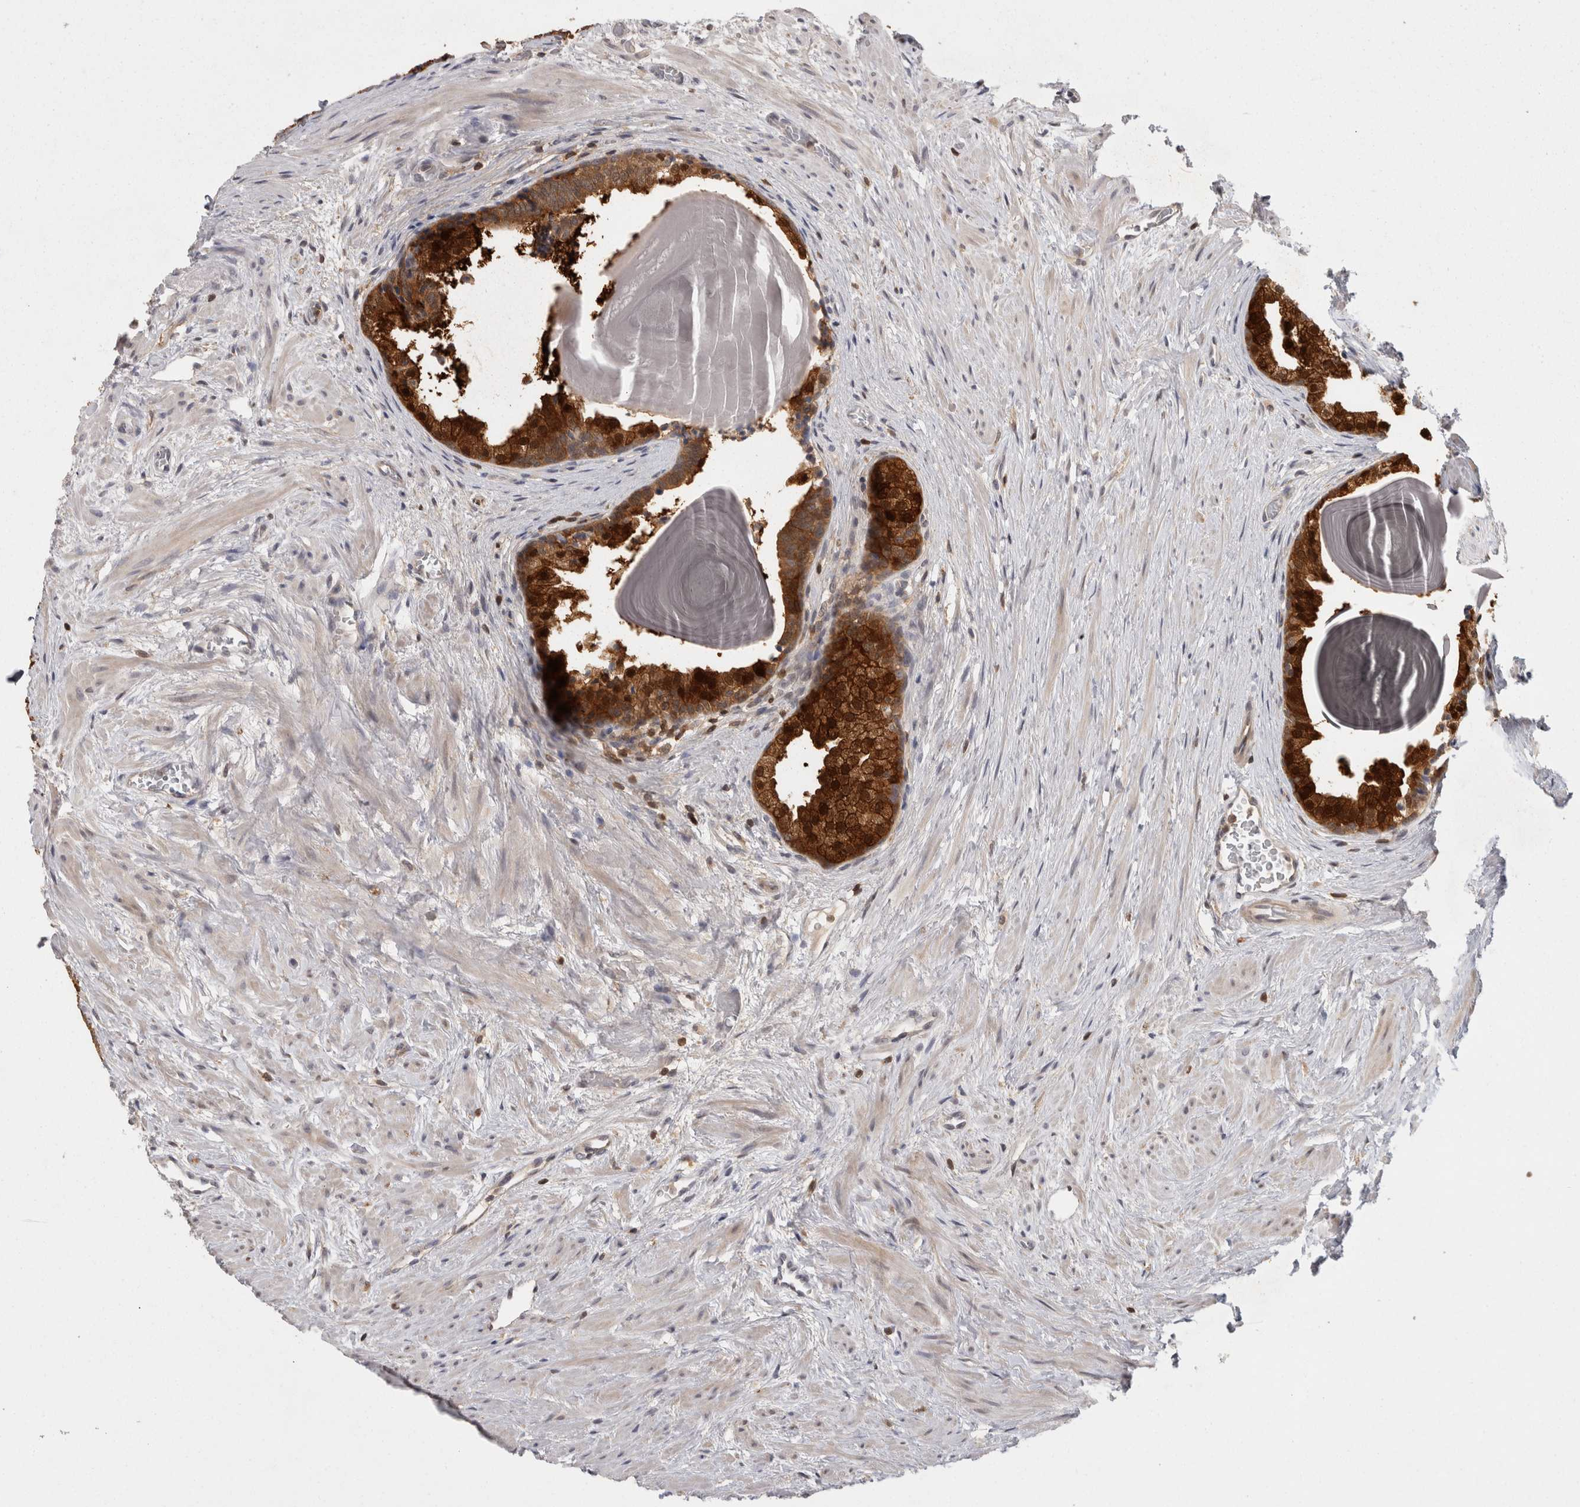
{"staining": {"intensity": "strong", "quantity": "25%-75%", "location": "cytoplasmic/membranous,nuclear"}, "tissue": "prostate", "cell_type": "Glandular cells", "image_type": "normal", "snomed": [{"axis": "morphology", "description": "Normal tissue, NOS"}, {"axis": "topography", "description": "Prostate"}], "caption": "Immunohistochemistry (DAB) staining of unremarkable human prostate demonstrates strong cytoplasmic/membranous,nuclear protein expression in about 25%-75% of glandular cells. (DAB IHC with brightfield microscopy, high magnification).", "gene": "ACAT2", "patient": {"sex": "male", "age": 48}}